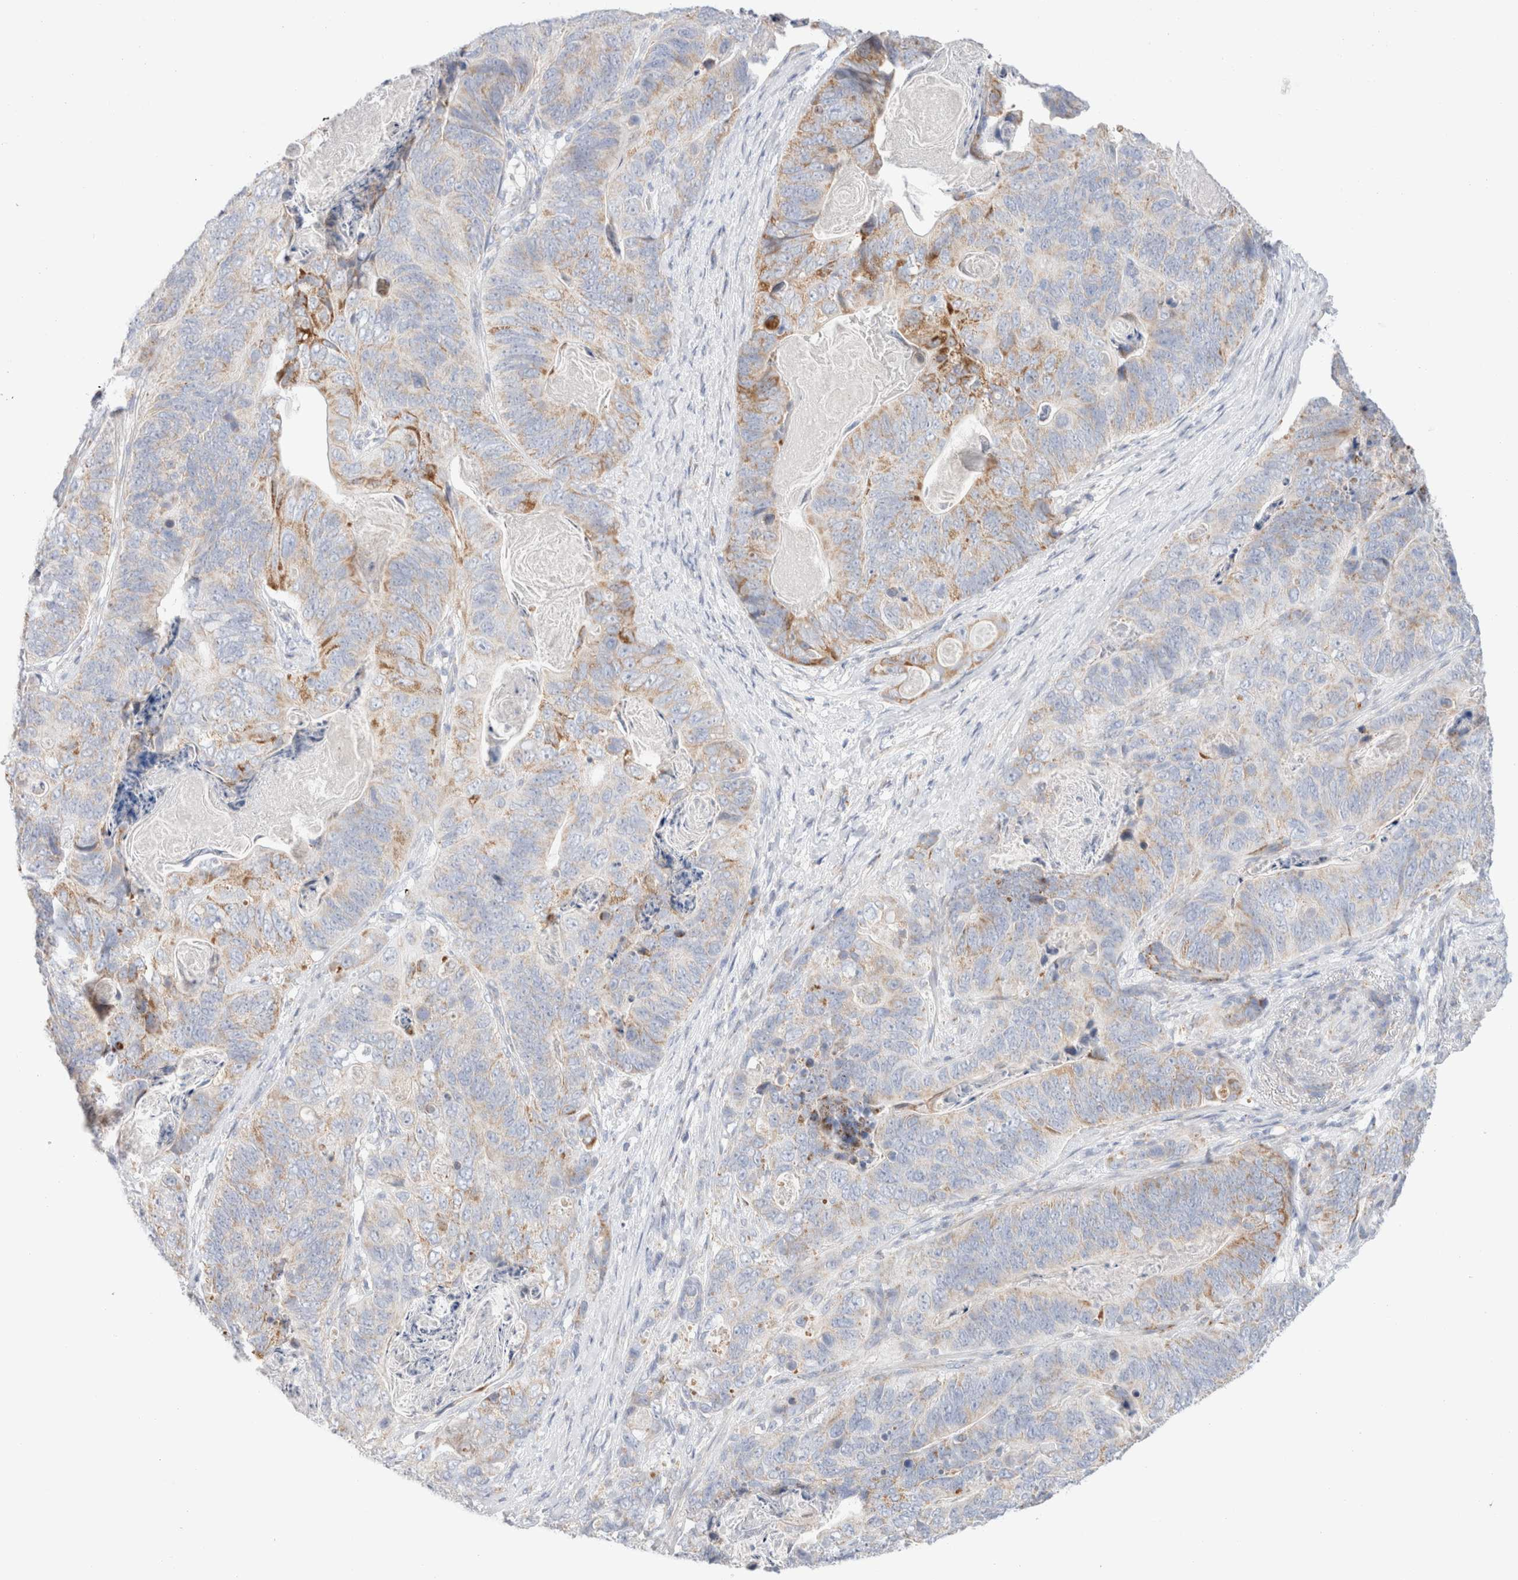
{"staining": {"intensity": "moderate", "quantity": "<25%", "location": "cytoplasmic/membranous"}, "tissue": "stomach cancer", "cell_type": "Tumor cells", "image_type": "cancer", "snomed": [{"axis": "morphology", "description": "Normal tissue, NOS"}, {"axis": "morphology", "description": "Adenocarcinoma, NOS"}, {"axis": "topography", "description": "Stomach"}], "caption": "High-magnification brightfield microscopy of stomach cancer stained with DAB (brown) and counterstained with hematoxylin (blue). tumor cells exhibit moderate cytoplasmic/membranous staining is appreciated in about<25% of cells.", "gene": "ATP6V1C1", "patient": {"sex": "female", "age": 89}}